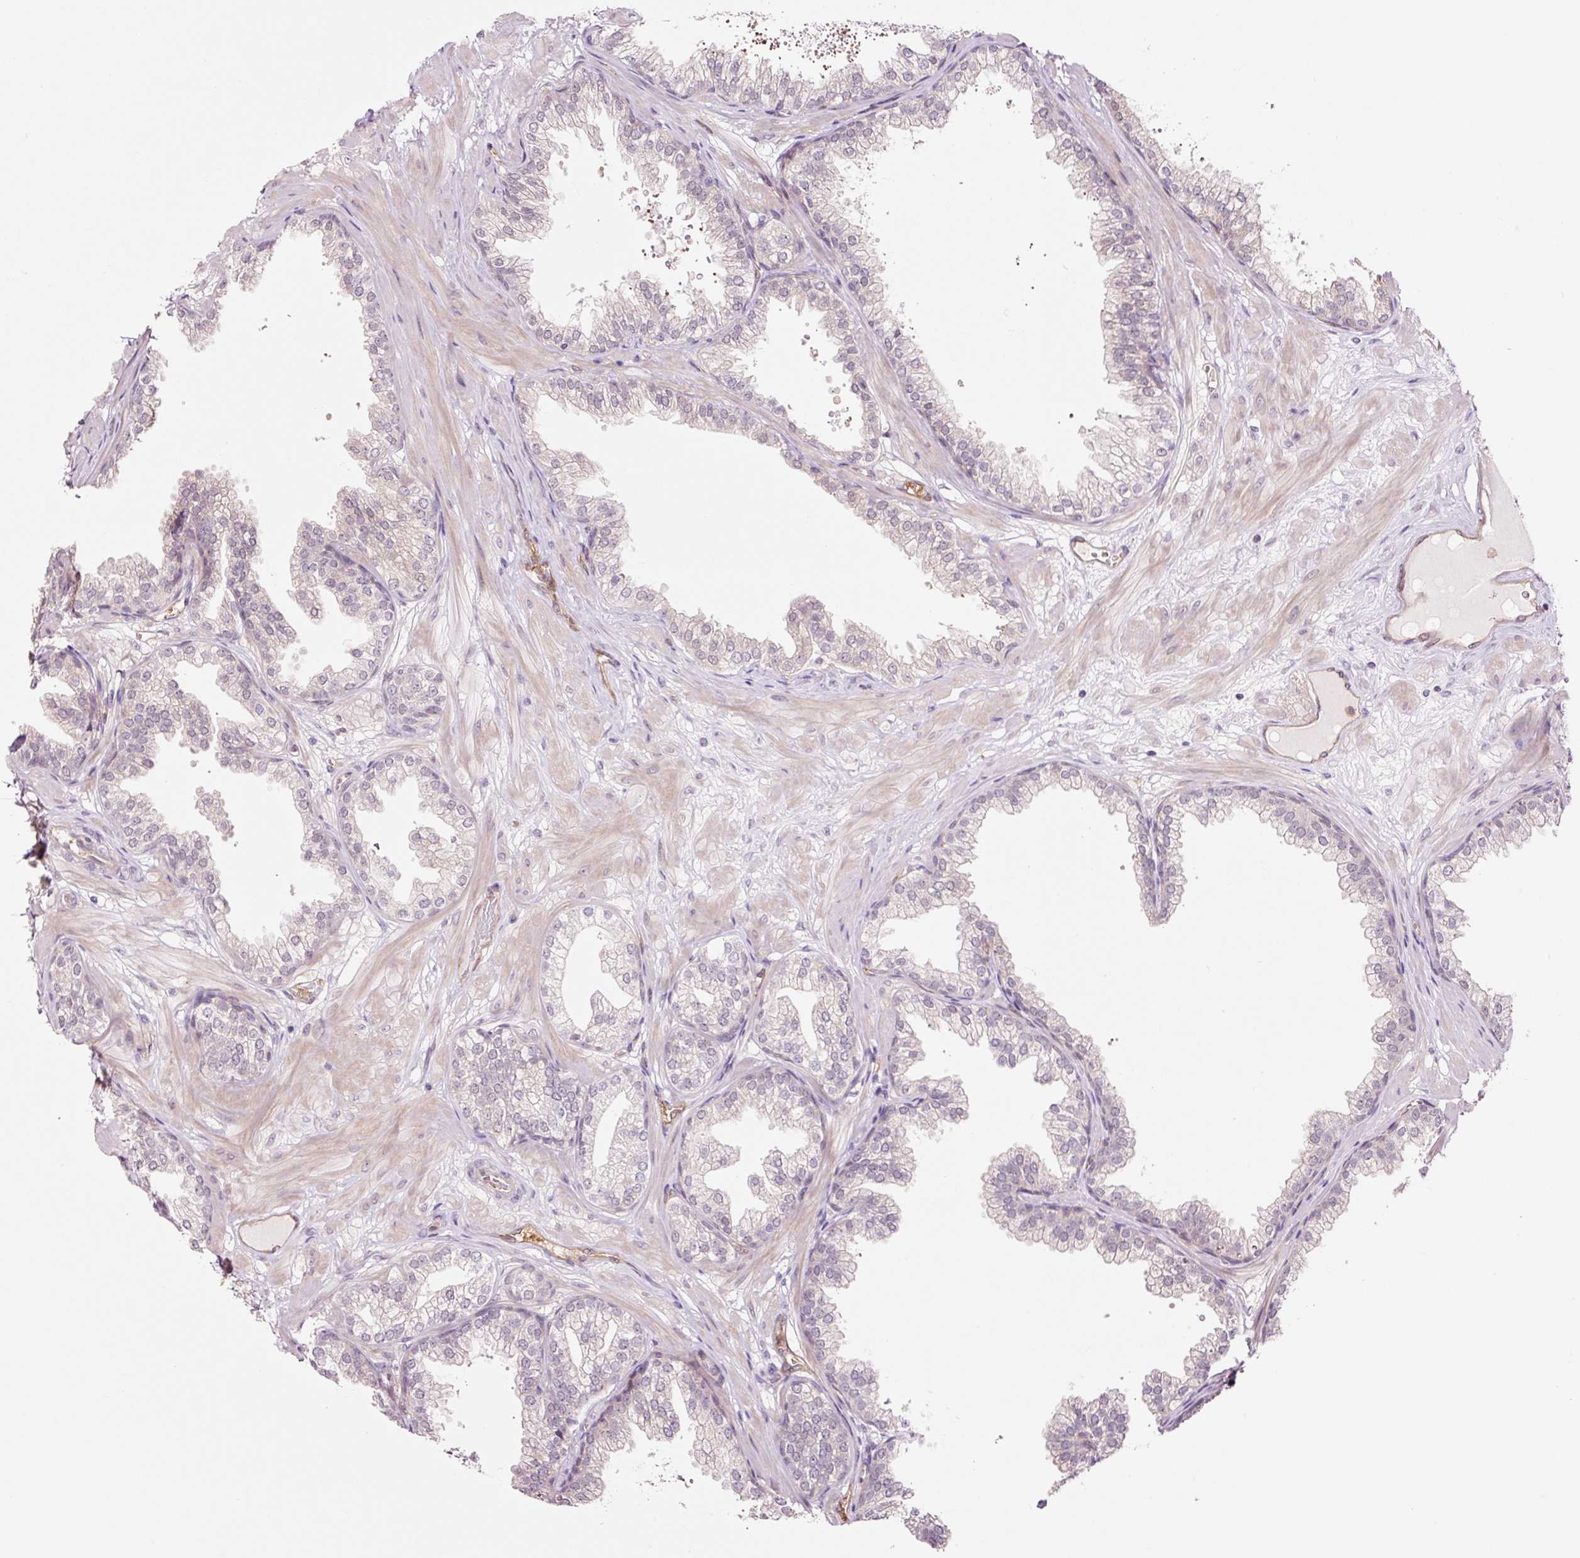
{"staining": {"intensity": "negative", "quantity": "none", "location": "none"}, "tissue": "prostate", "cell_type": "Glandular cells", "image_type": "normal", "snomed": [{"axis": "morphology", "description": "Normal tissue, NOS"}, {"axis": "topography", "description": "Prostate"}], "caption": "This is an IHC histopathology image of unremarkable human prostate. There is no expression in glandular cells.", "gene": "FBXL14", "patient": {"sex": "male", "age": 37}}